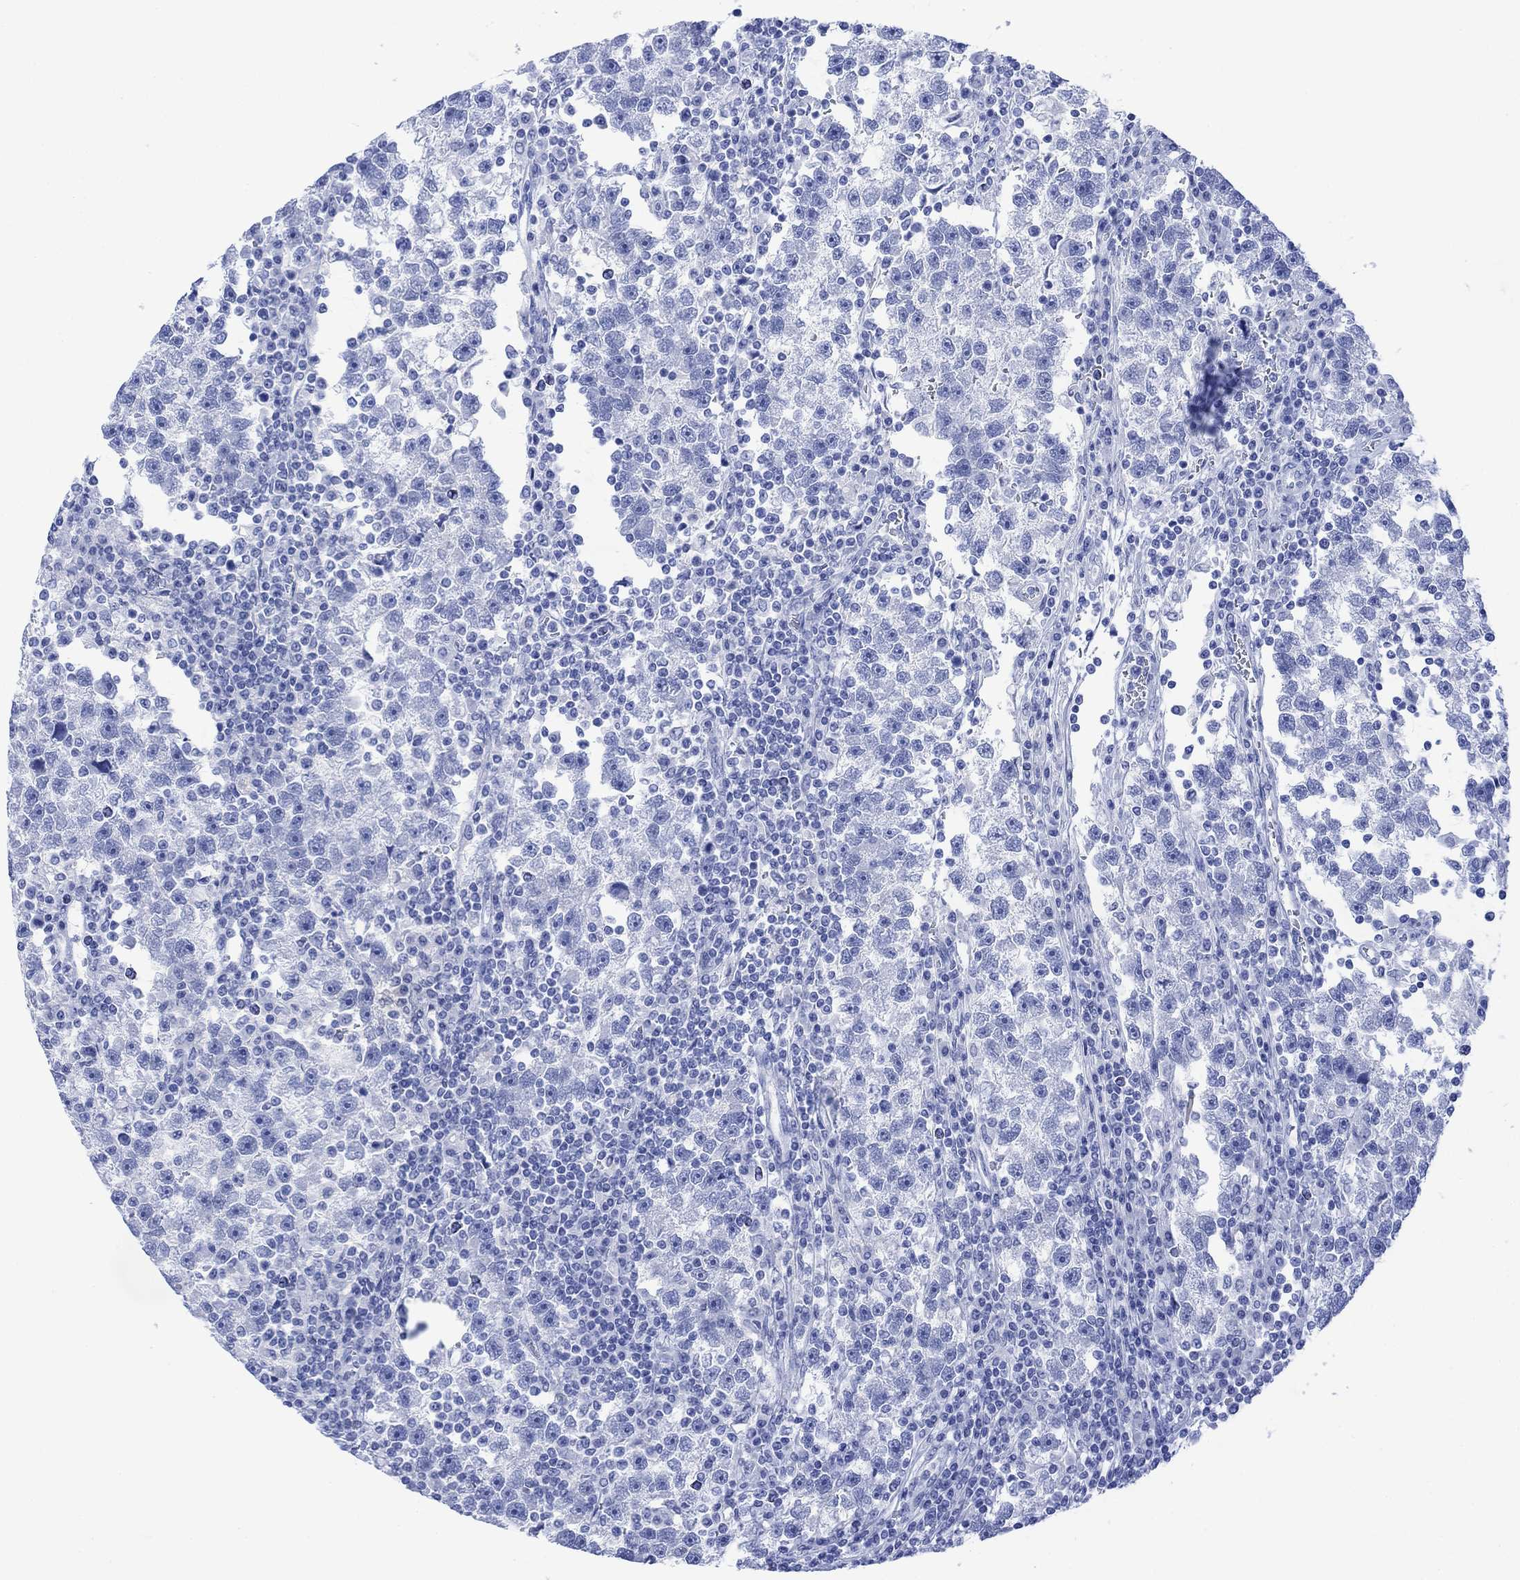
{"staining": {"intensity": "negative", "quantity": "none", "location": "none"}, "tissue": "testis cancer", "cell_type": "Tumor cells", "image_type": "cancer", "snomed": [{"axis": "morphology", "description": "Seminoma, NOS"}, {"axis": "topography", "description": "Testis"}], "caption": "A photomicrograph of testis seminoma stained for a protein displays no brown staining in tumor cells.", "gene": "CELF4", "patient": {"sex": "male", "age": 47}}